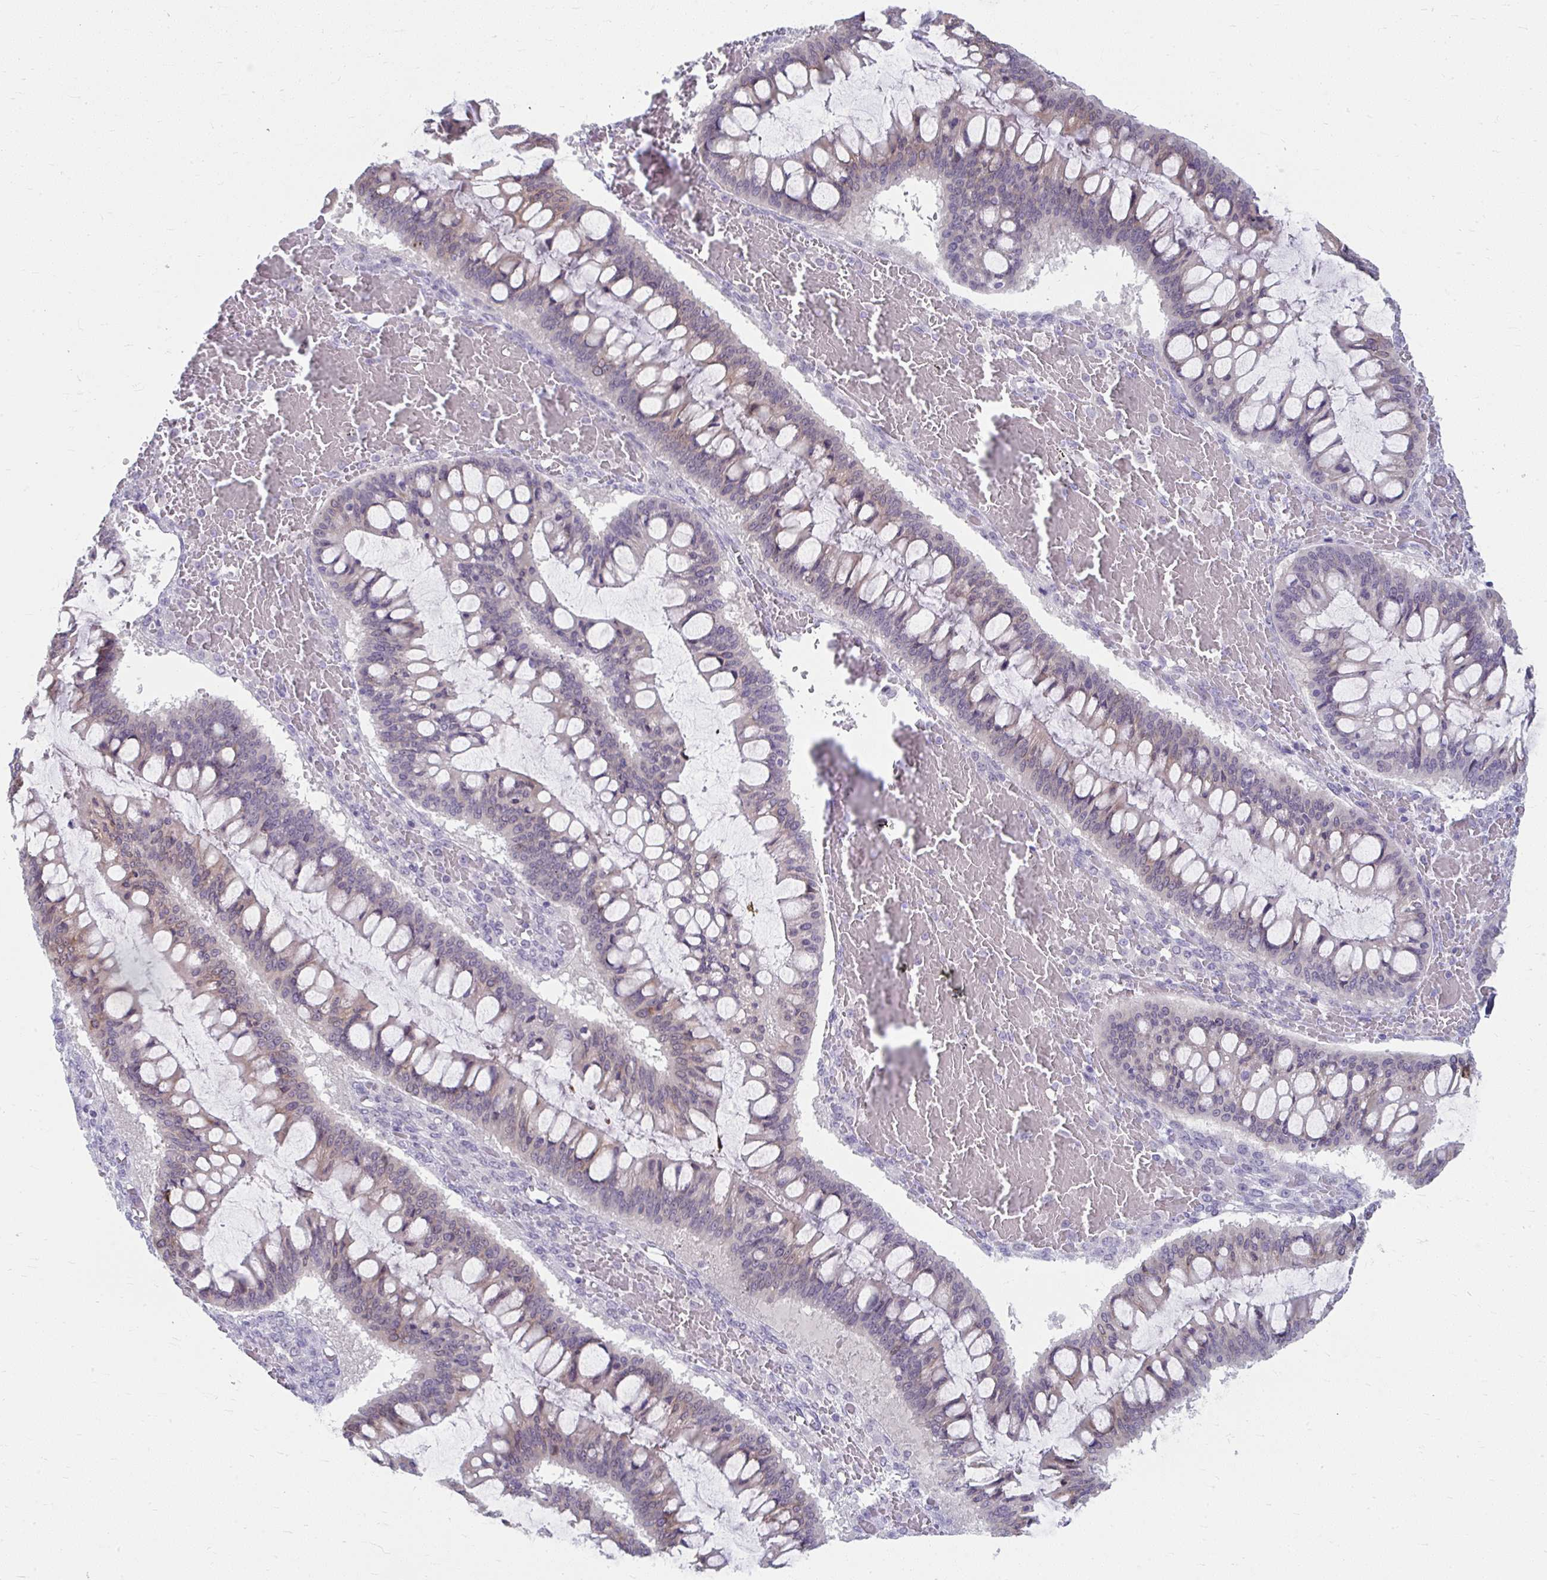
{"staining": {"intensity": "weak", "quantity": "<25%", "location": "cytoplasmic/membranous"}, "tissue": "ovarian cancer", "cell_type": "Tumor cells", "image_type": "cancer", "snomed": [{"axis": "morphology", "description": "Cystadenocarcinoma, mucinous, NOS"}, {"axis": "topography", "description": "Ovary"}], "caption": "Ovarian cancer (mucinous cystadenocarcinoma) was stained to show a protein in brown. There is no significant positivity in tumor cells.", "gene": "UGT3A2", "patient": {"sex": "female", "age": 73}}